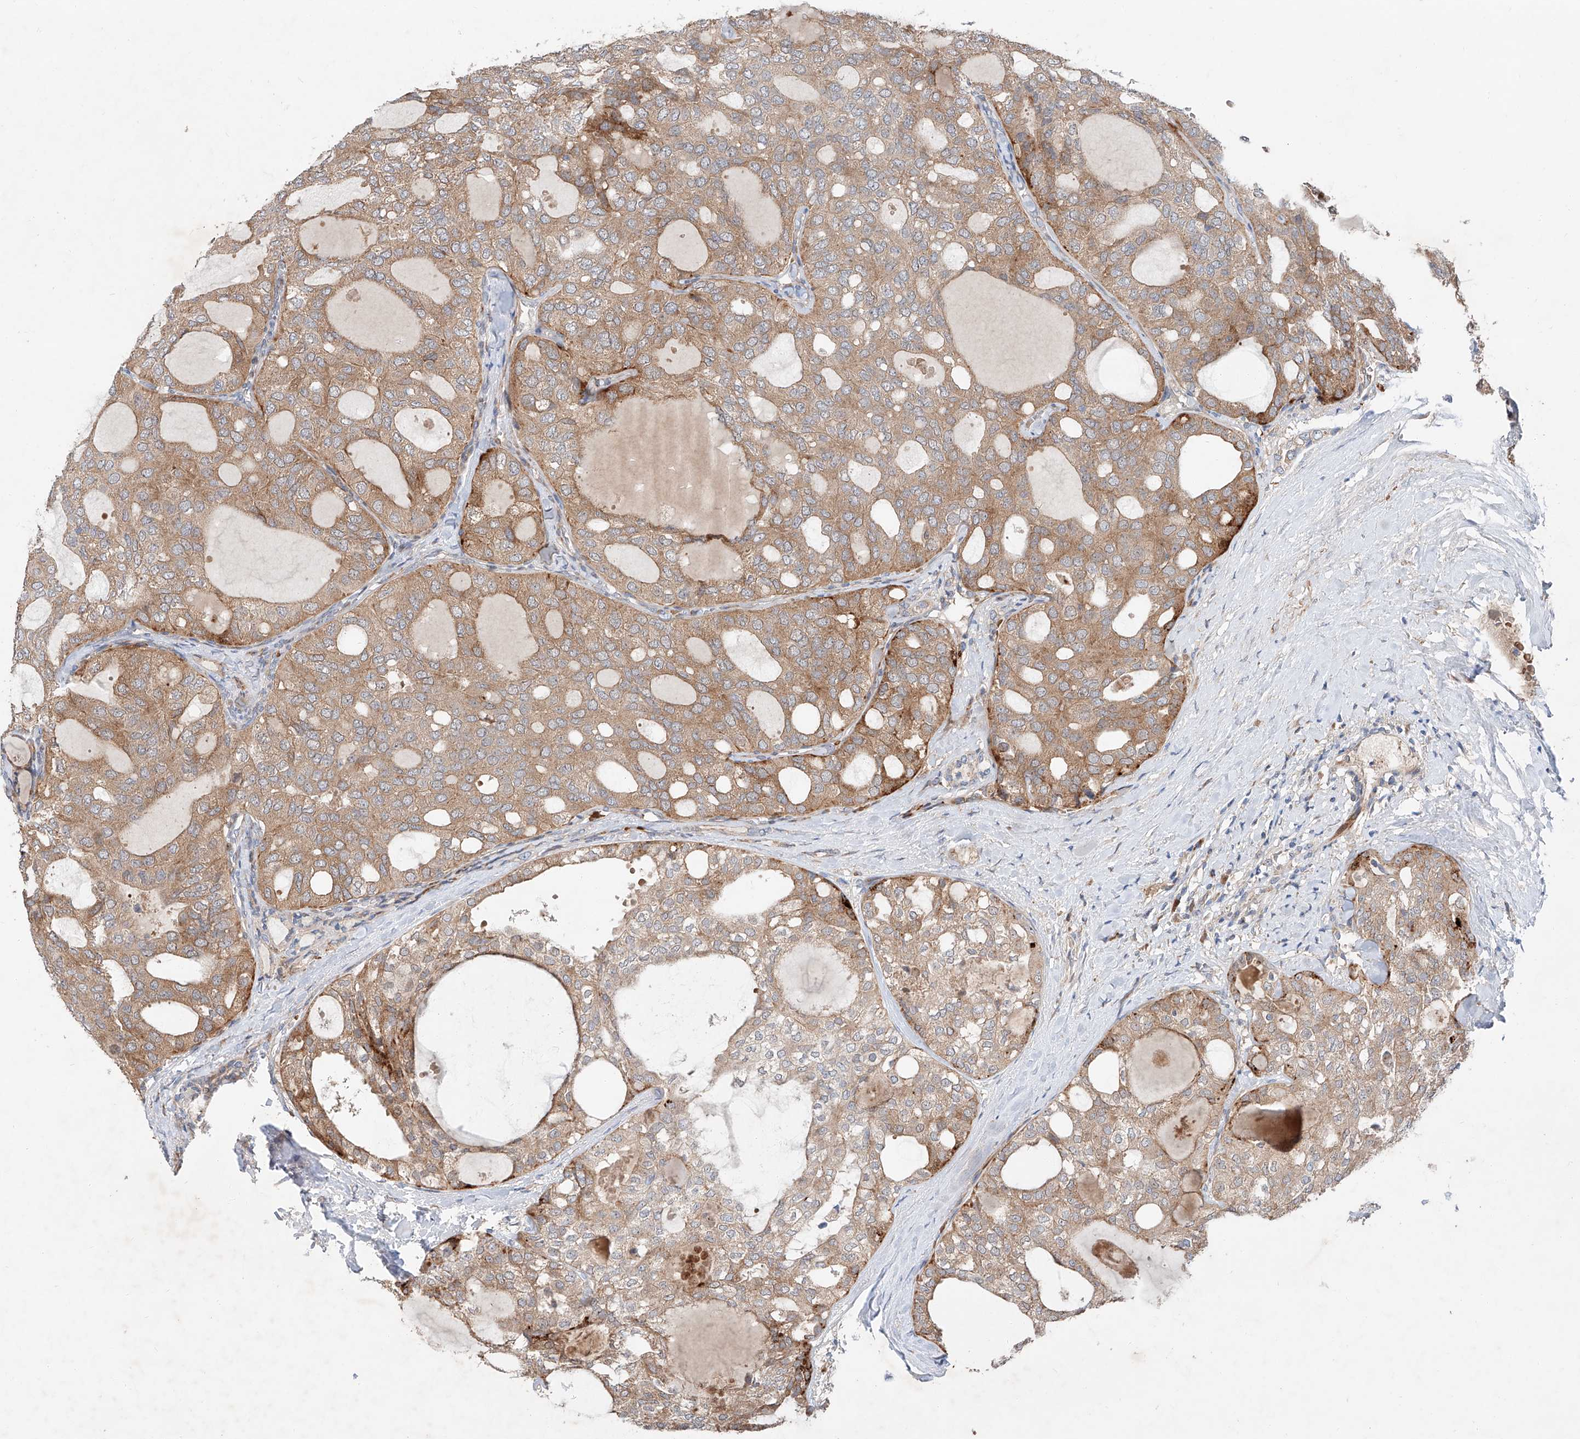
{"staining": {"intensity": "moderate", "quantity": "25%-75%", "location": "cytoplasmic/membranous"}, "tissue": "thyroid cancer", "cell_type": "Tumor cells", "image_type": "cancer", "snomed": [{"axis": "morphology", "description": "Follicular adenoma carcinoma, NOS"}, {"axis": "topography", "description": "Thyroid gland"}], "caption": "IHC (DAB) staining of thyroid follicular adenoma carcinoma demonstrates moderate cytoplasmic/membranous protein positivity in approximately 25%-75% of tumor cells.", "gene": "USF3", "patient": {"sex": "male", "age": 75}}